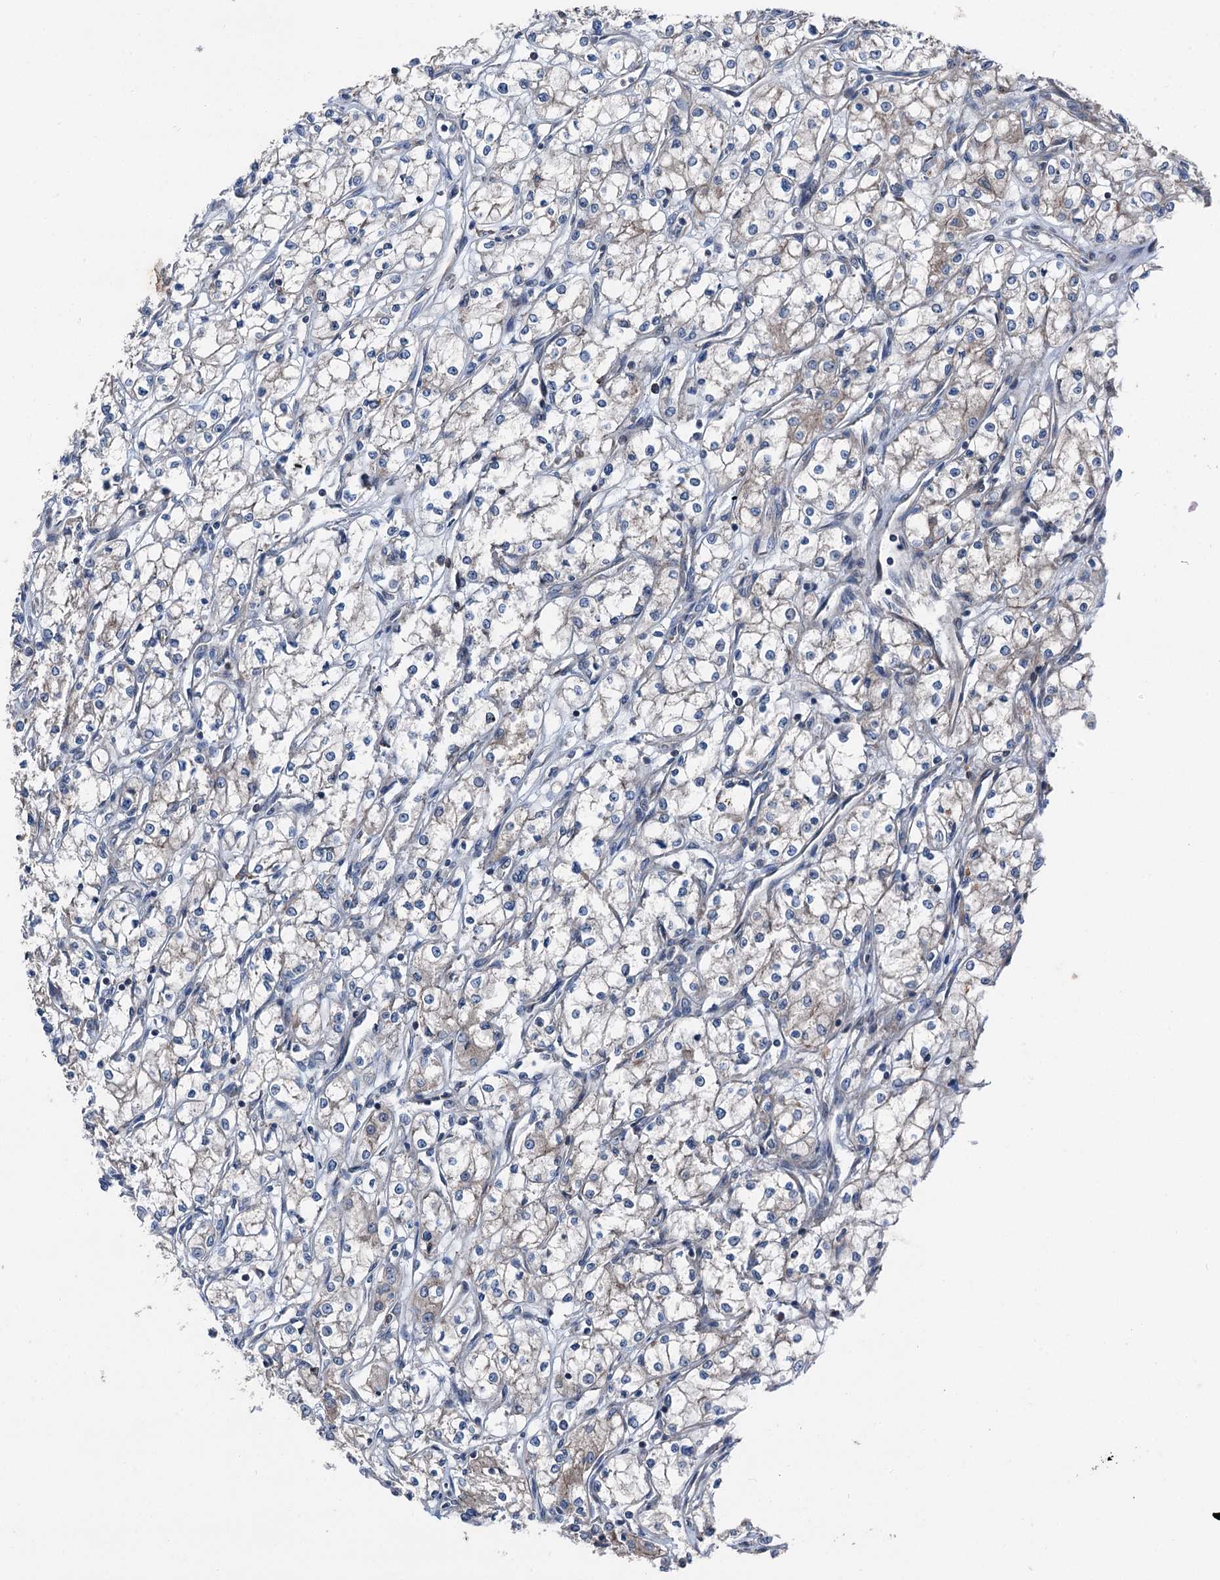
{"staining": {"intensity": "weak", "quantity": "<25%", "location": "cytoplasmic/membranous"}, "tissue": "renal cancer", "cell_type": "Tumor cells", "image_type": "cancer", "snomed": [{"axis": "morphology", "description": "Adenocarcinoma, NOS"}, {"axis": "topography", "description": "Kidney"}], "caption": "This is an IHC micrograph of human renal cancer (adenocarcinoma). There is no positivity in tumor cells.", "gene": "RUFY1", "patient": {"sex": "male", "age": 59}}